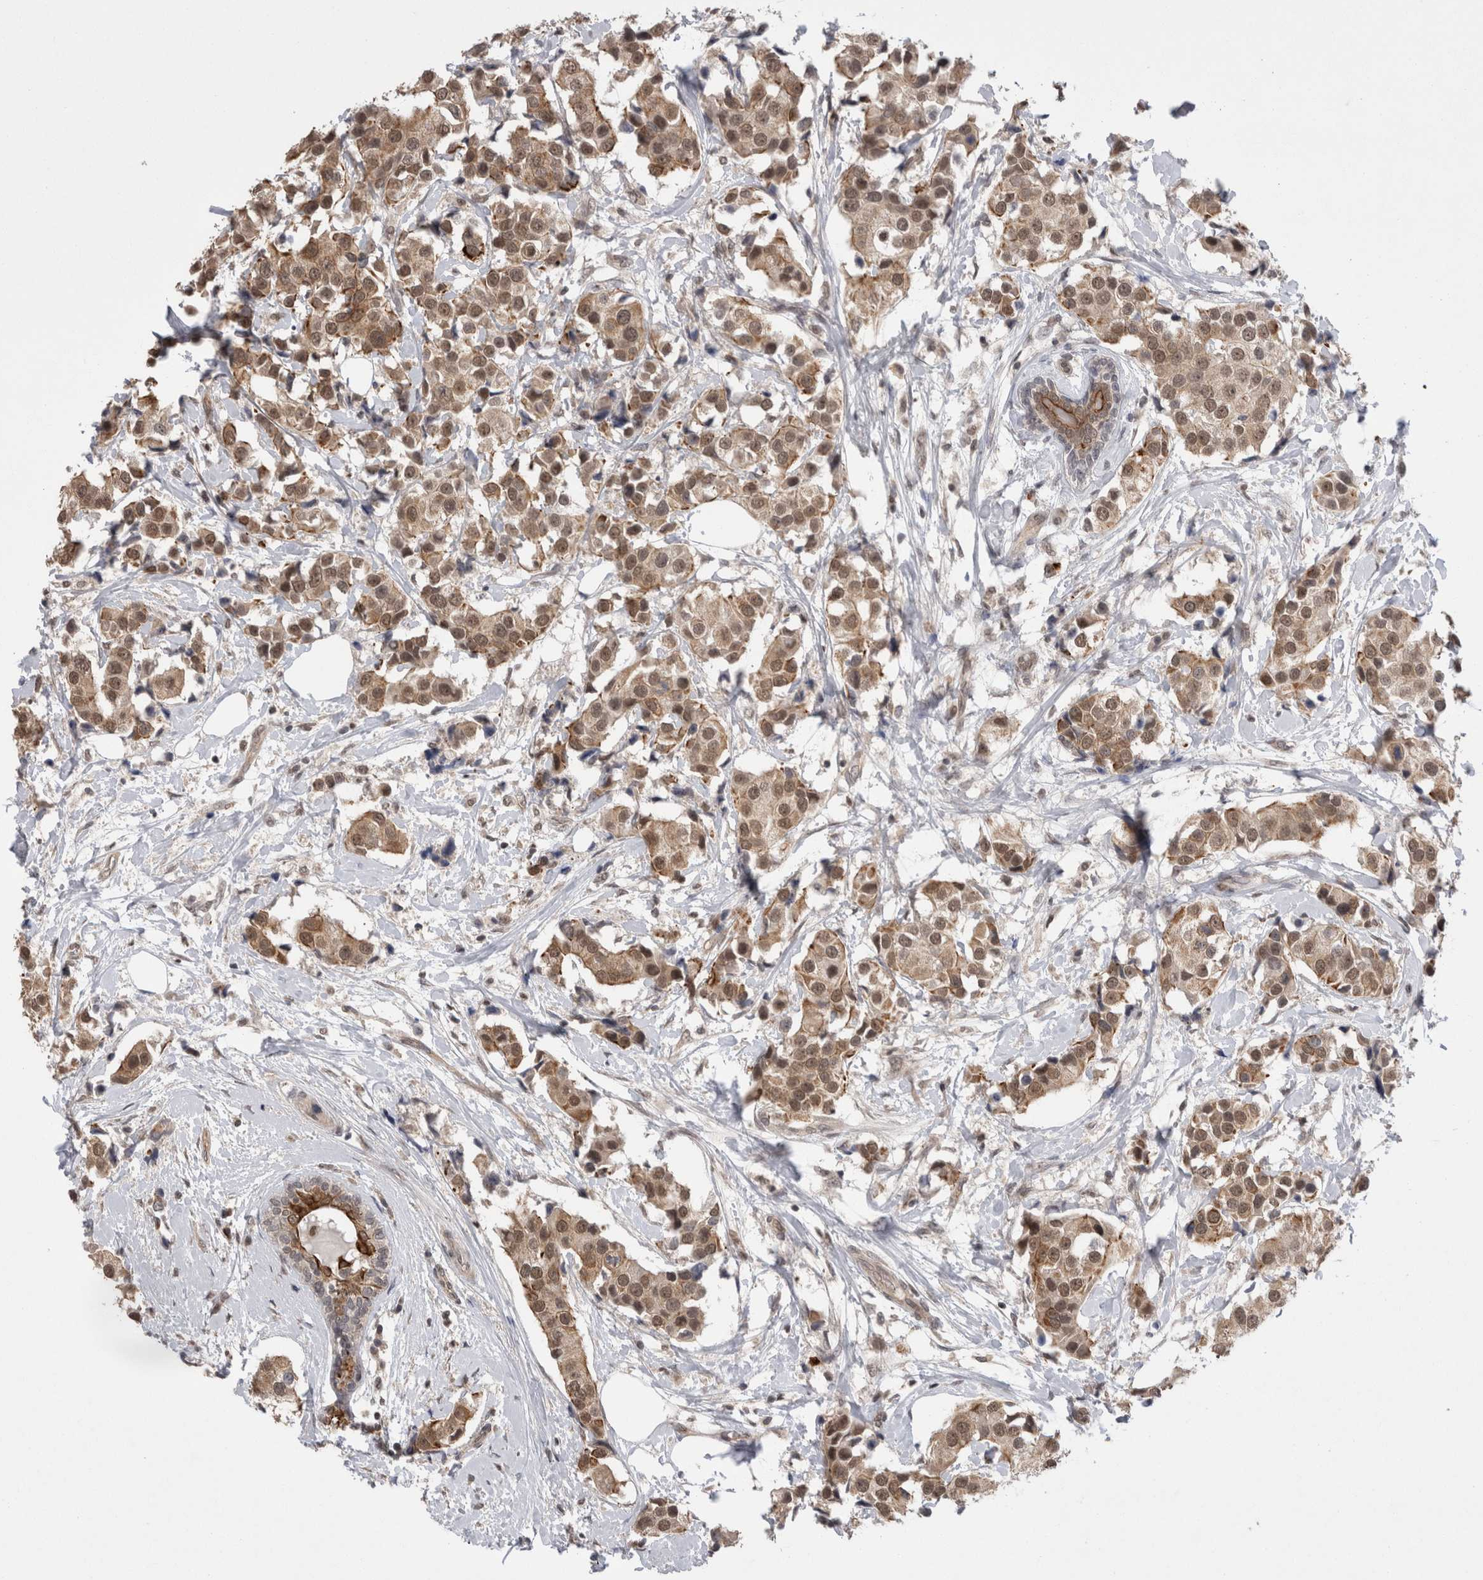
{"staining": {"intensity": "weak", "quantity": ">75%", "location": "cytoplasmic/membranous,nuclear"}, "tissue": "breast cancer", "cell_type": "Tumor cells", "image_type": "cancer", "snomed": [{"axis": "morphology", "description": "Normal tissue, NOS"}, {"axis": "morphology", "description": "Duct carcinoma"}, {"axis": "topography", "description": "Breast"}], "caption": "Breast cancer (intraductal carcinoma) stained with immunohistochemistry reveals weak cytoplasmic/membranous and nuclear positivity in approximately >75% of tumor cells. The staining is performed using DAB (3,3'-diaminobenzidine) brown chromogen to label protein expression. The nuclei are counter-stained blue using hematoxylin.", "gene": "ZNF341", "patient": {"sex": "female", "age": 39}}